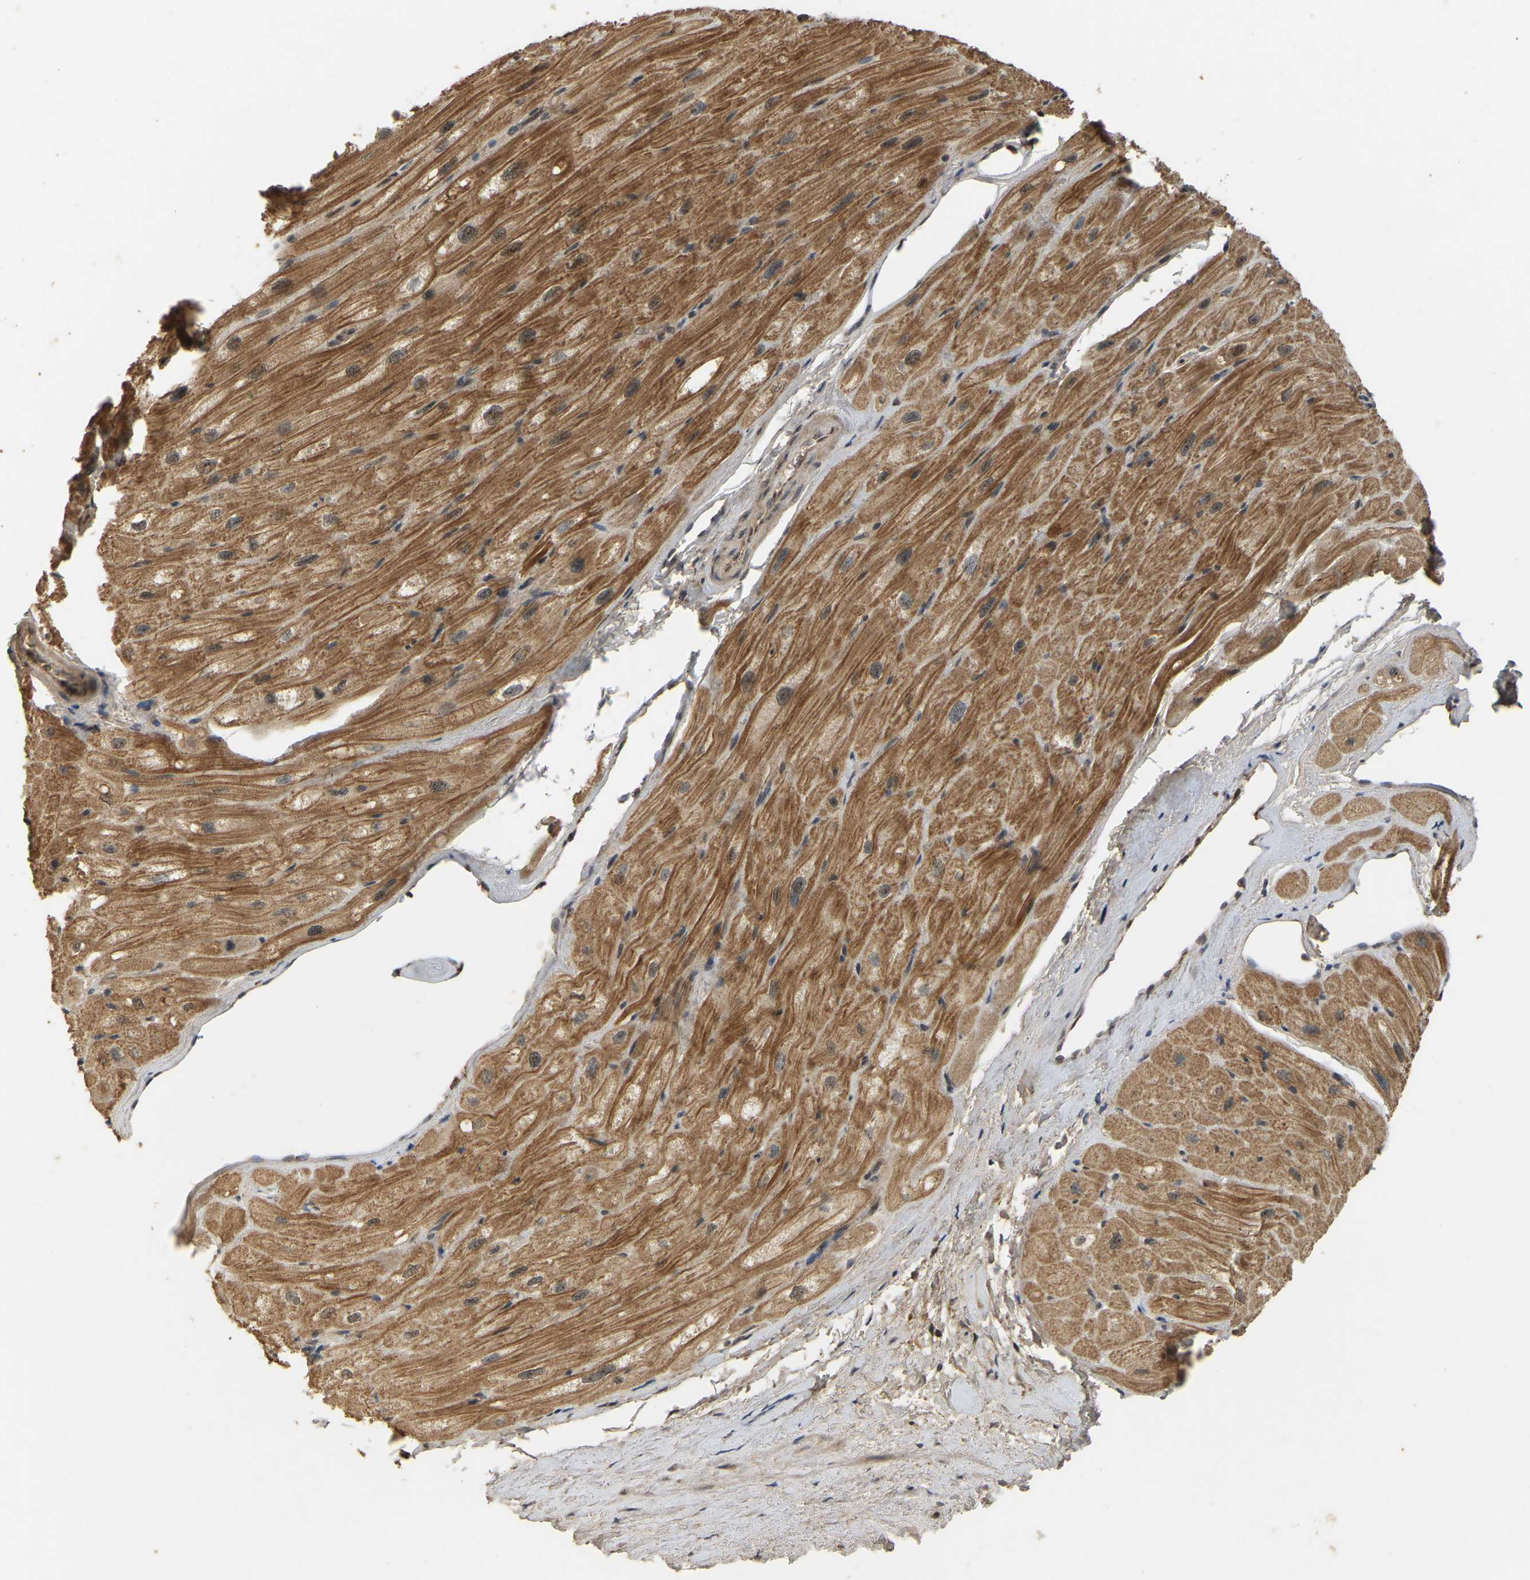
{"staining": {"intensity": "strong", "quantity": "25%-75%", "location": "cytoplasmic/membranous"}, "tissue": "heart muscle", "cell_type": "Cardiomyocytes", "image_type": "normal", "snomed": [{"axis": "morphology", "description": "Normal tissue, NOS"}, {"axis": "topography", "description": "Heart"}], "caption": "Protein staining displays strong cytoplasmic/membranous expression in approximately 25%-75% of cardiomyocytes in unremarkable heart muscle. (Stains: DAB (3,3'-diaminobenzidine) in brown, nuclei in blue, Microscopy: brightfield microscopy at high magnification).", "gene": "BRF2", "patient": {"sex": "male", "age": 49}}